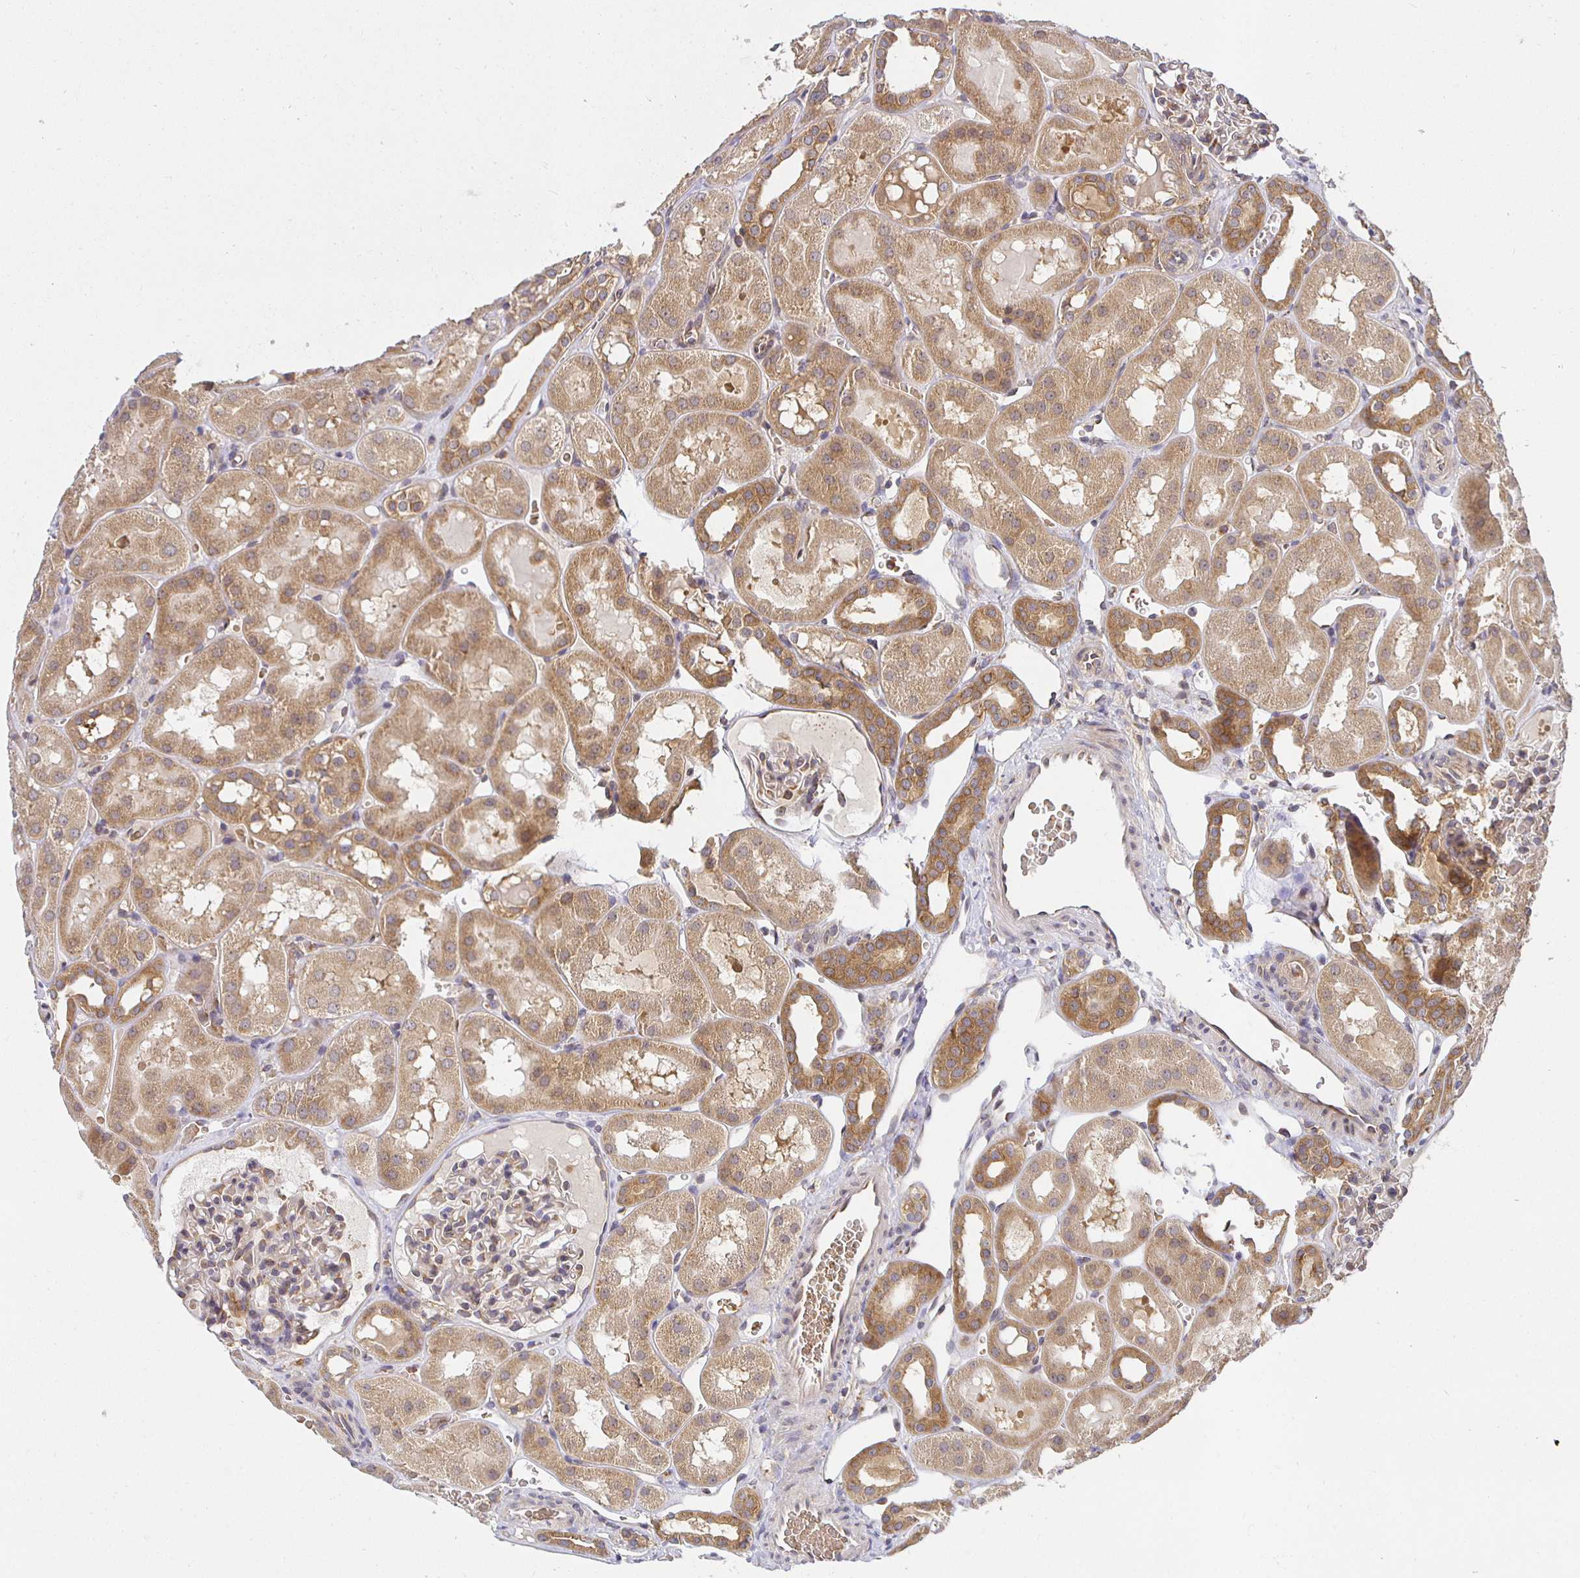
{"staining": {"intensity": "moderate", "quantity": "<25%", "location": "cytoplasmic/membranous"}, "tissue": "kidney", "cell_type": "Cells in glomeruli", "image_type": "normal", "snomed": [{"axis": "morphology", "description": "Normal tissue, NOS"}, {"axis": "topography", "description": "Kidney"}, {"axis": "topography", "description": "Urinary bladder"}], "caption": "Protein positivity by immunohistochemistry (IHC) displays moderate cytoplasmic/membranous staining in approximately <25% of cells in glomeruli in unremarkable kidney. The staining is performed using DAB brown chromogen to label protein expression. The nuclei are counter-stained blue using hematoxylin.", "gene": "IRAK1", "patient": {"sex": "male", "age": 16}}